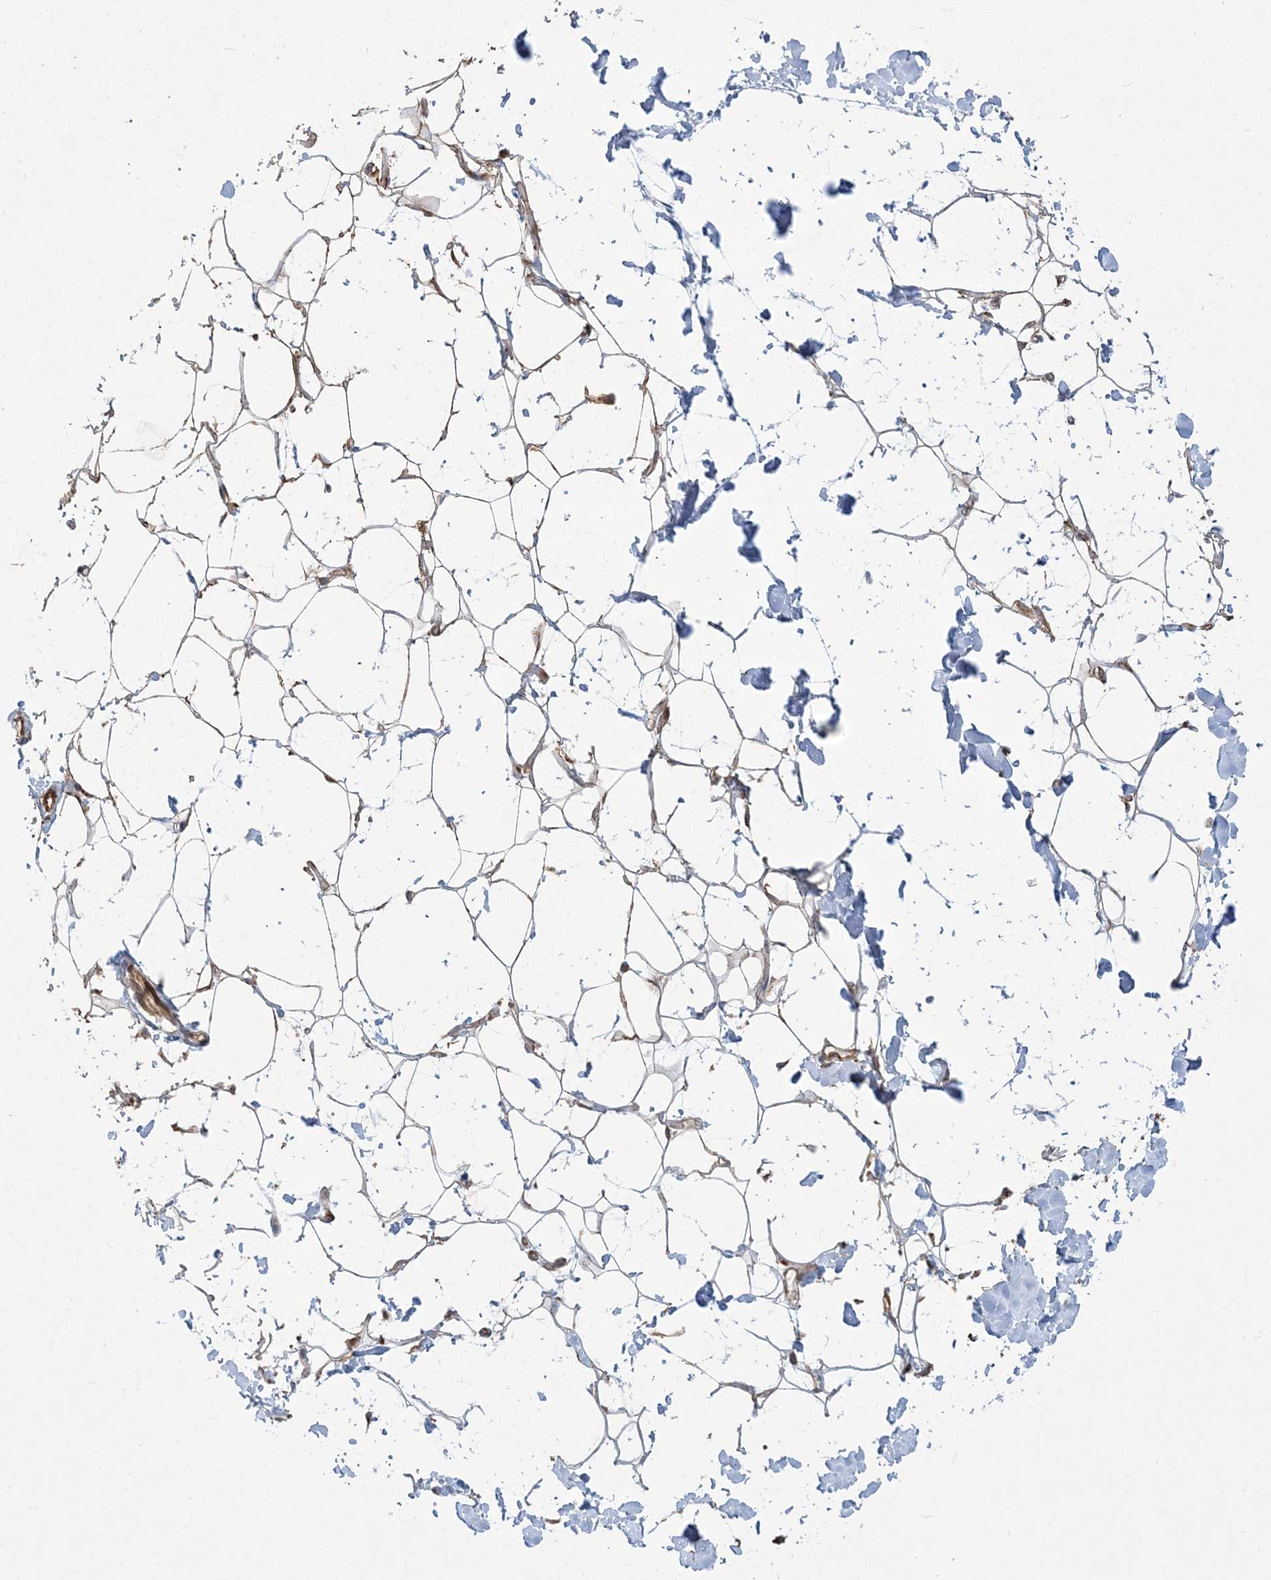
{"staining": {"intensity": "moderate", "quantity": ">75%", "location": "cytoplasmic/membranous"}, "tissue": "adipose tissue", "cell_type": "Adipocytes", "image_type": "normal", "snomed": [{"axis": "morphology", "description": "Normal tissue, NOS"}, {"axis": "topography", "description": "Breast"}], "caption": "Protein staining of benign adipose tissue demonstrates moderate cytoplasmic/membranous positivity in about >75% of adipocytes.", "gene": "ZC3H6", "patient": {"sex": "female", "age": 26}}